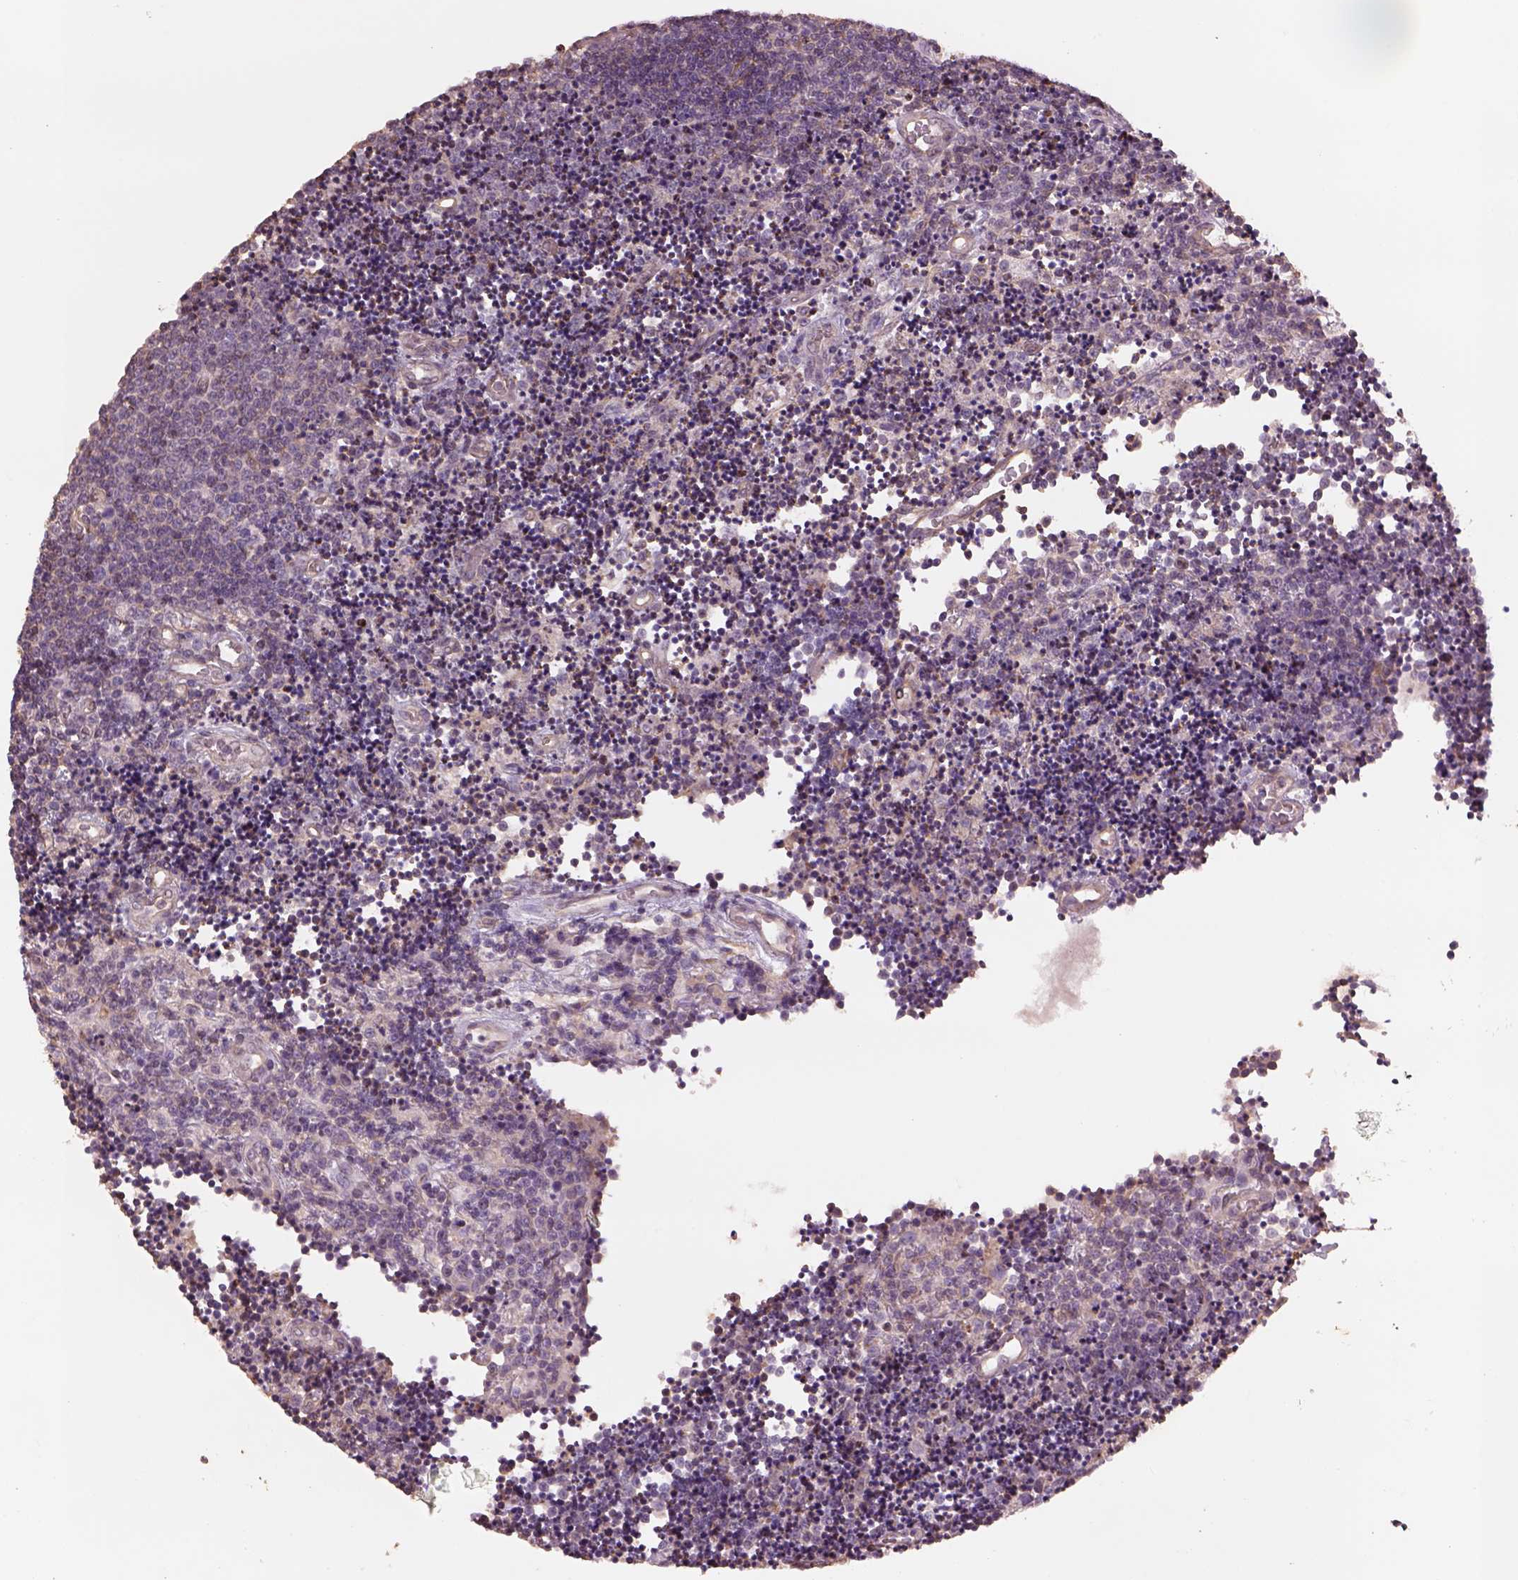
{"staining": {"intensity": "negative", "quantity": "none", "location": "none"}, "tissue": "lymphoma", "cell_type": "Tumor cells", "image_type": "cancer", "snomed": [{"axis": "morphology", "description": "Malignant lymphoma, non-Hodgkin's type, Low grade"}, {"axis": "topography", "description": "Brain"}], "caption": "An IHC photomicrograph of malignant lymphoma, non-Hodgkin's type (low-grade) is shown. There is no staining in tumor cells of malignant lymphoma, non-Hodgkin's type (low-grade).", "gene": "LIN7A", "patient": {"sex": "female", "age": 66}}